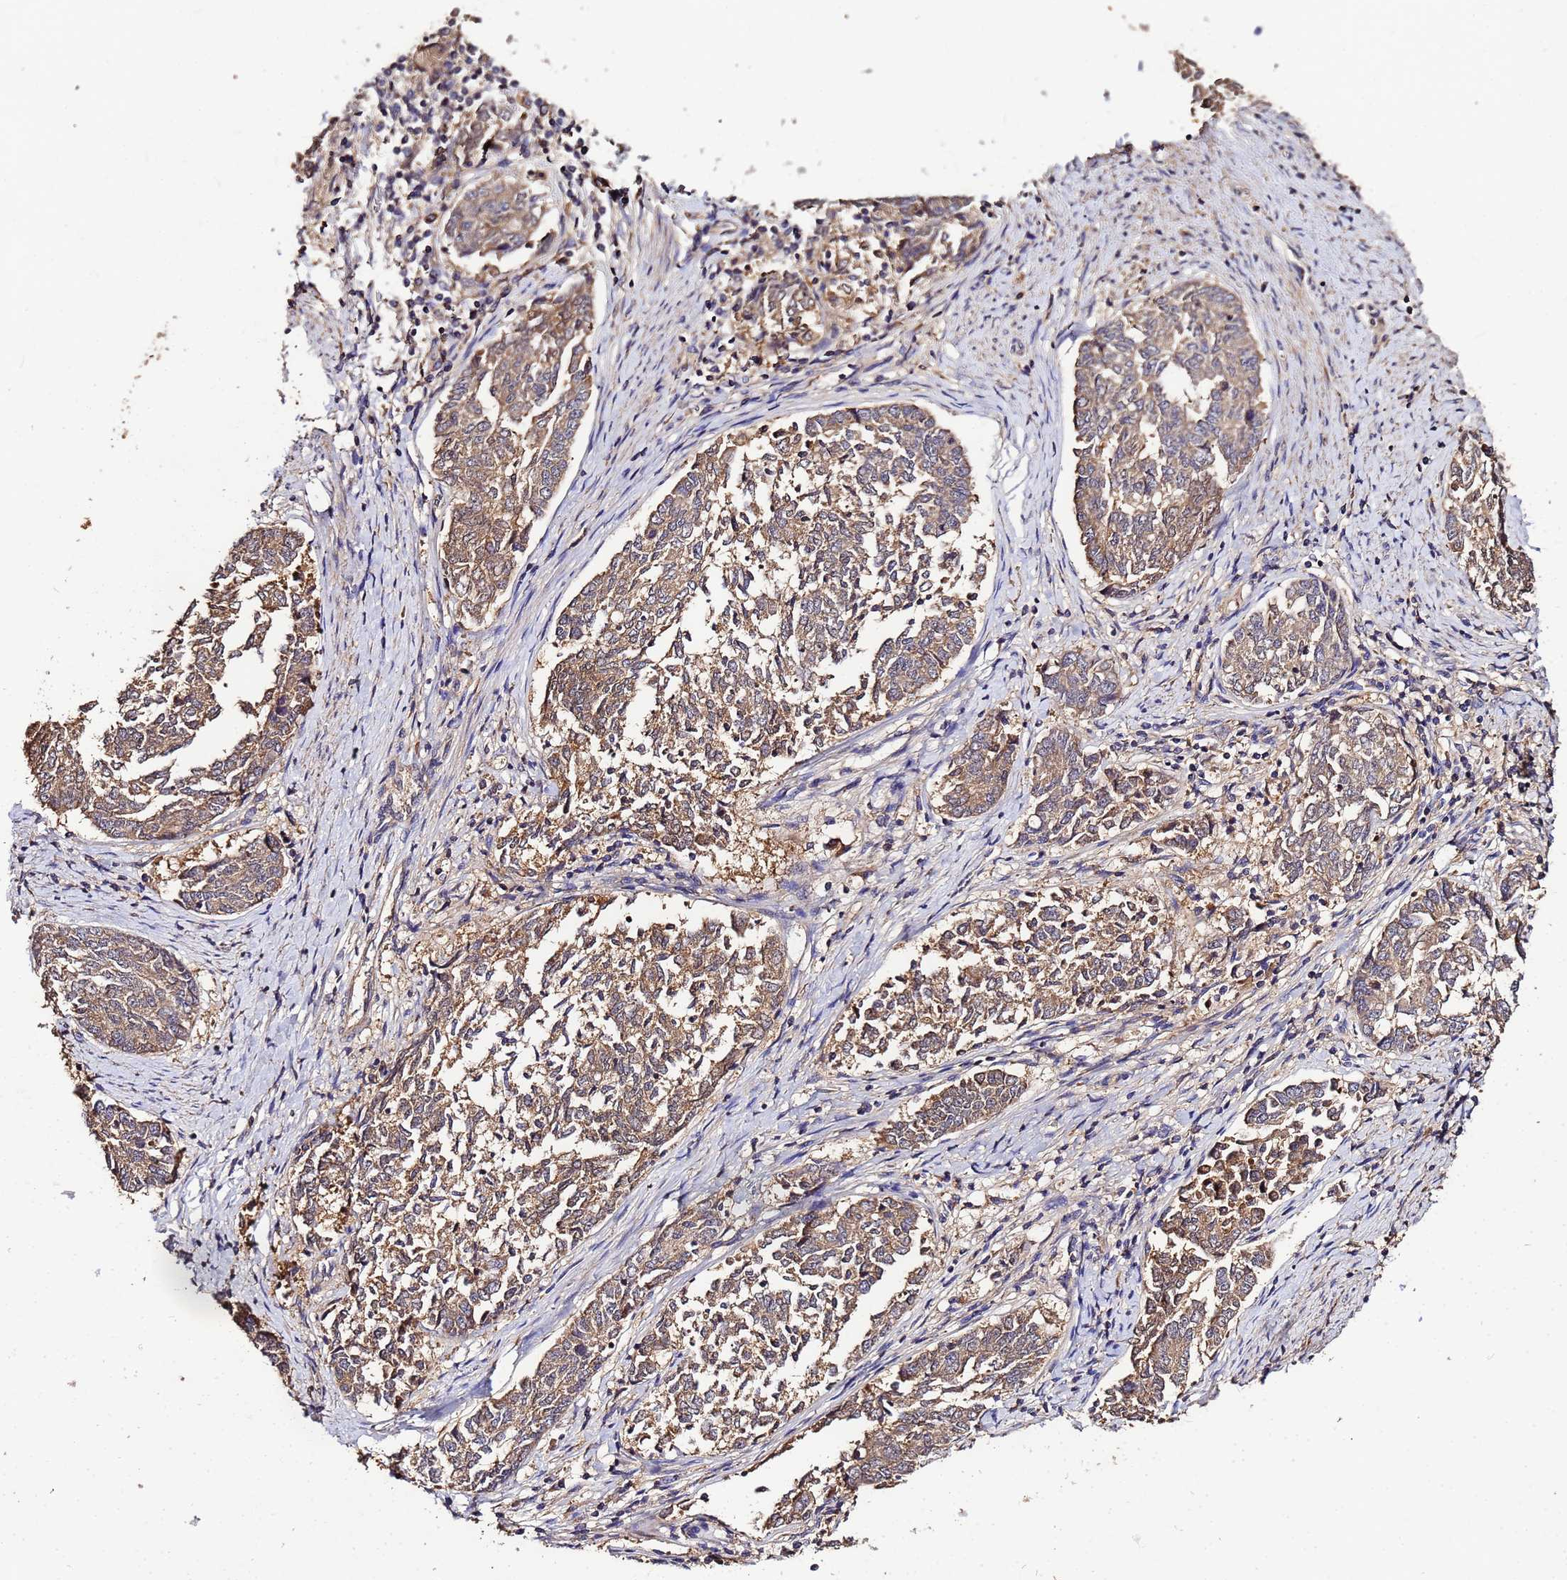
{"staining": {"intensity": "moderate", "quantity": ">75%", "location": "cytoplasmic/membranous"}, "tissue": "endometrial cancer", "cell_type": "Tumor cells", "image_type": "cancer", "snomed": [{"axis": "morphology", "description": "Adenocarcinoma, NOS"}, {"axis": "topography", "description": "Endometrium"}], "caption": "Immunohistochemistry staining of endometrial cancer, which reveals medium levels of moderate cytoplasmic/membranous positivity in approximately >75% of tumor cells indicating moderate cytoplasmic/membranous protein staining. The staining was performed using DAB (3,3'-diaminobenzidine) (brown) for protein detection and nuclei were counterstained in hematoxylin (blue).", "gene": "MTERF1", "patient": {"sex": "female", "age": 80}}